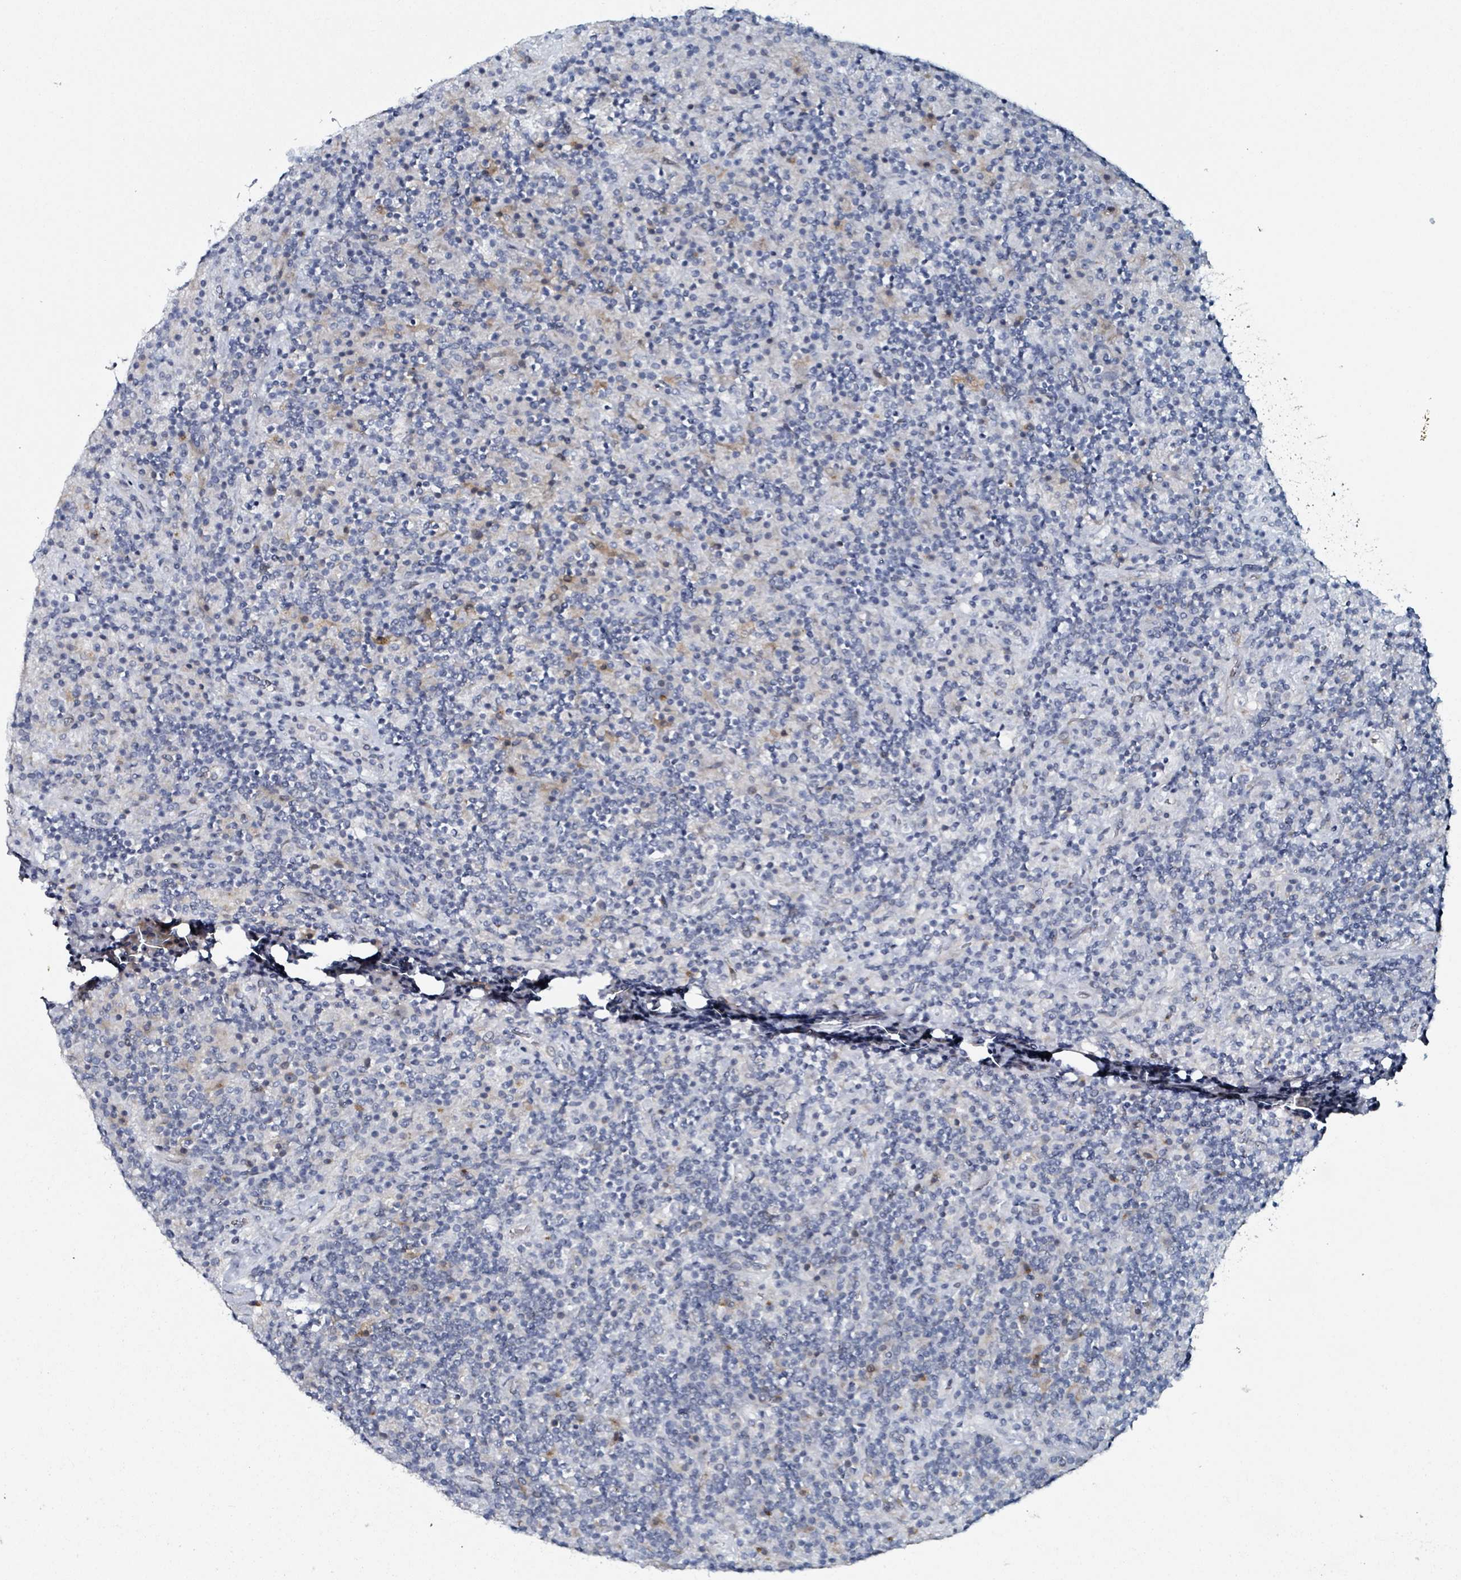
{"staining": {"intensity": "moderate", "quantity": "25%-75%", "location": "cytoplasmic/membranous"}, "tissue": "lymphoma", "cell_type": "Tumor cells", "image_type": "cancer", "snomed": [{"axis": "morphology", "description": "Hodgkin's disease, NOS"}, {"axis": "topography", "description": "Lymph node"}], "caption": "Protein staining exhibits moderate cytoplasmic/membranous staining in about 25%-75% of tumor cells in lymphoma.", "gene": "B3GAT3", "patient": {"sex": "male", "age": 70}}